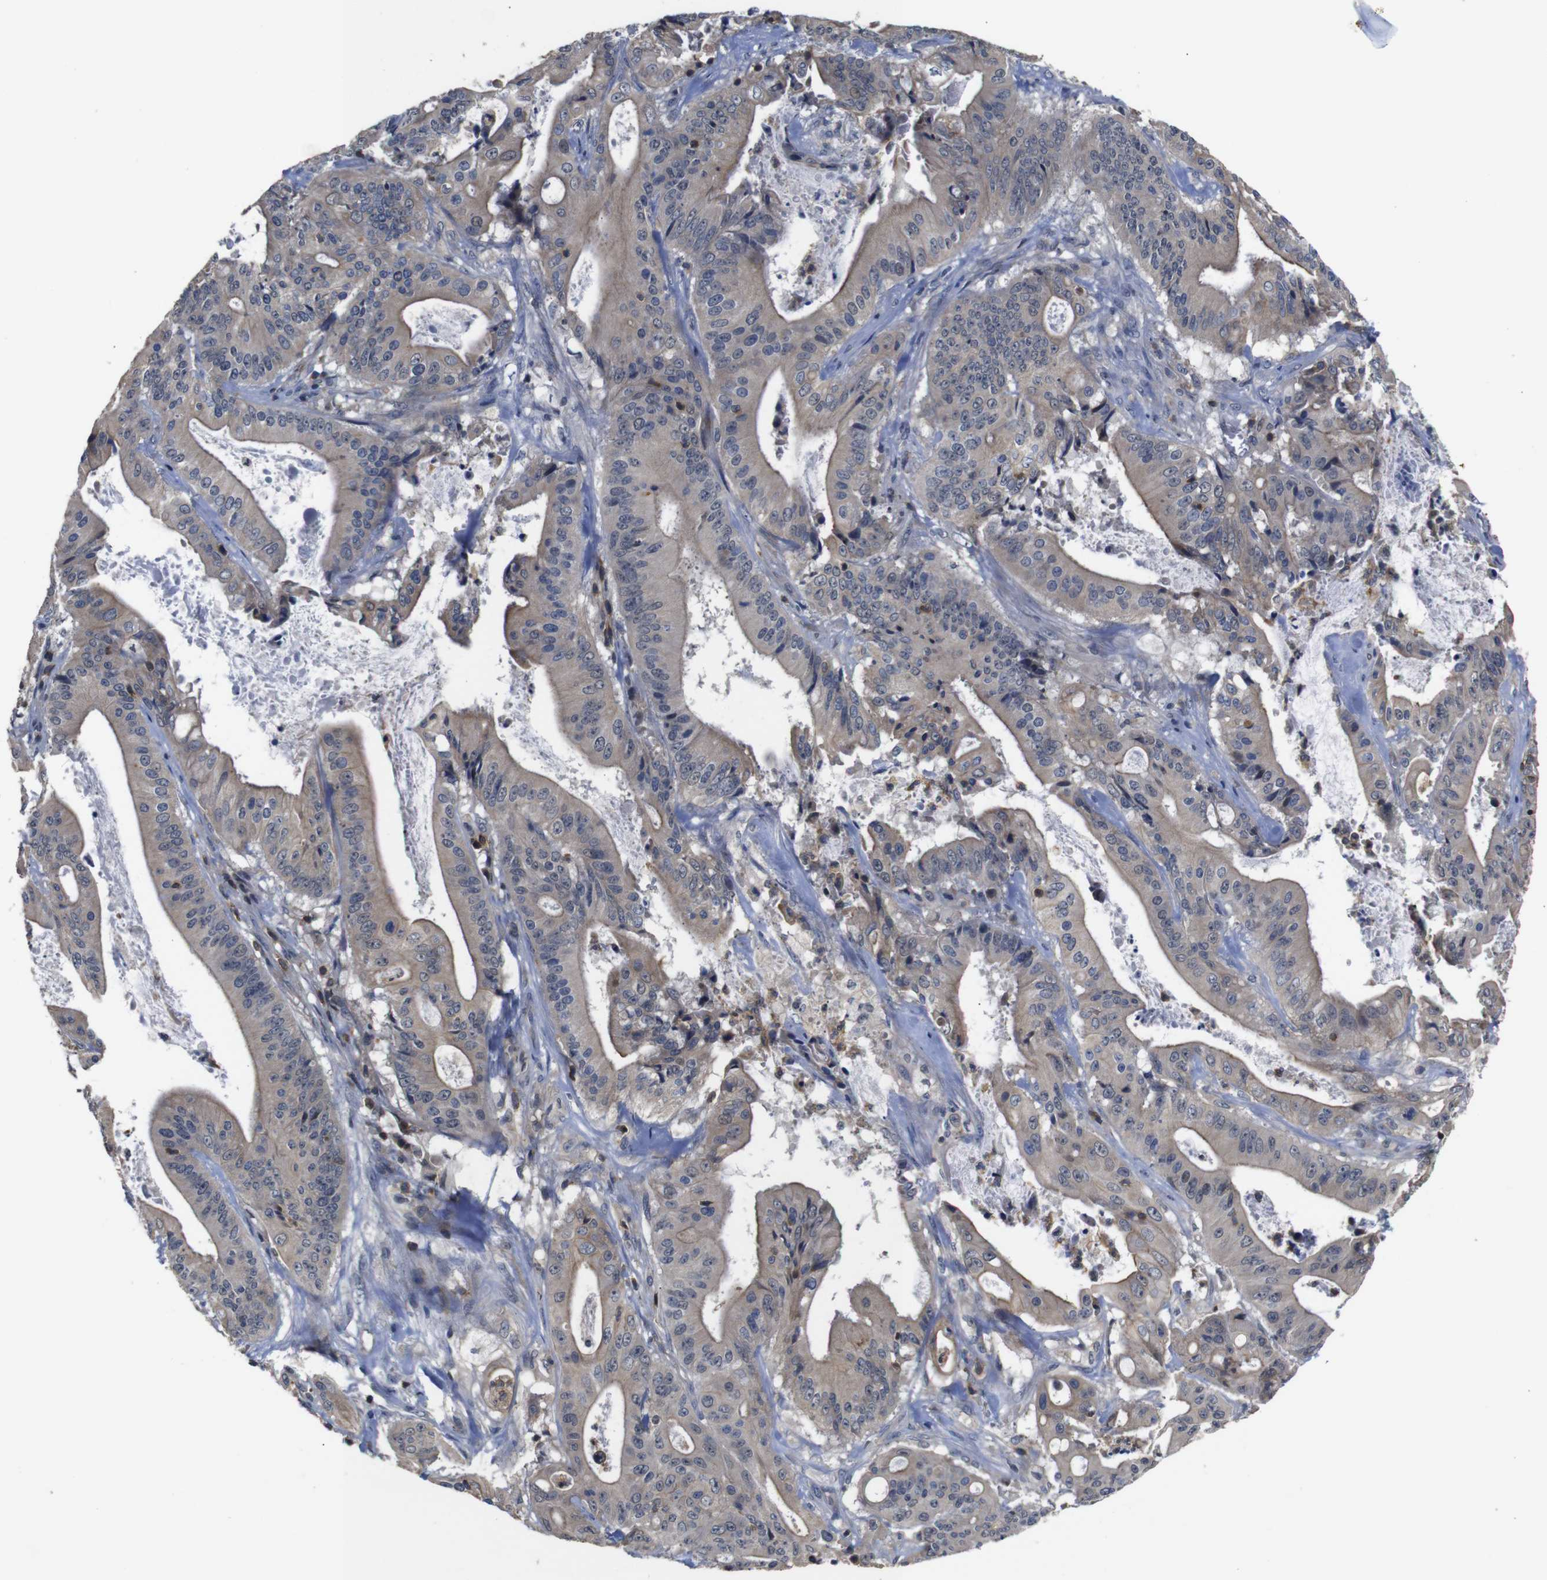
{"staining": {"intensity": "weak", "quantity": ">75%", "location": "cytoplasmic/membranous"}, "tissue": "pancreatic cancer", "cell_type": "Tumor cells", "image_type": "cancer", "snomed": [{"axis": "morphology", "description": "Normal tissue, NOS"}, {"axis": "topography", "description": "Lymph node"}], "caption": "Pancreatic cancer was stained to show a protein in brown. There is low levels of weak cytoplasmic/membranous positivity in approximately >75% of tumor cells.", "gene": "BRWD3", "patient": {"sex": "male", "age": 62}}